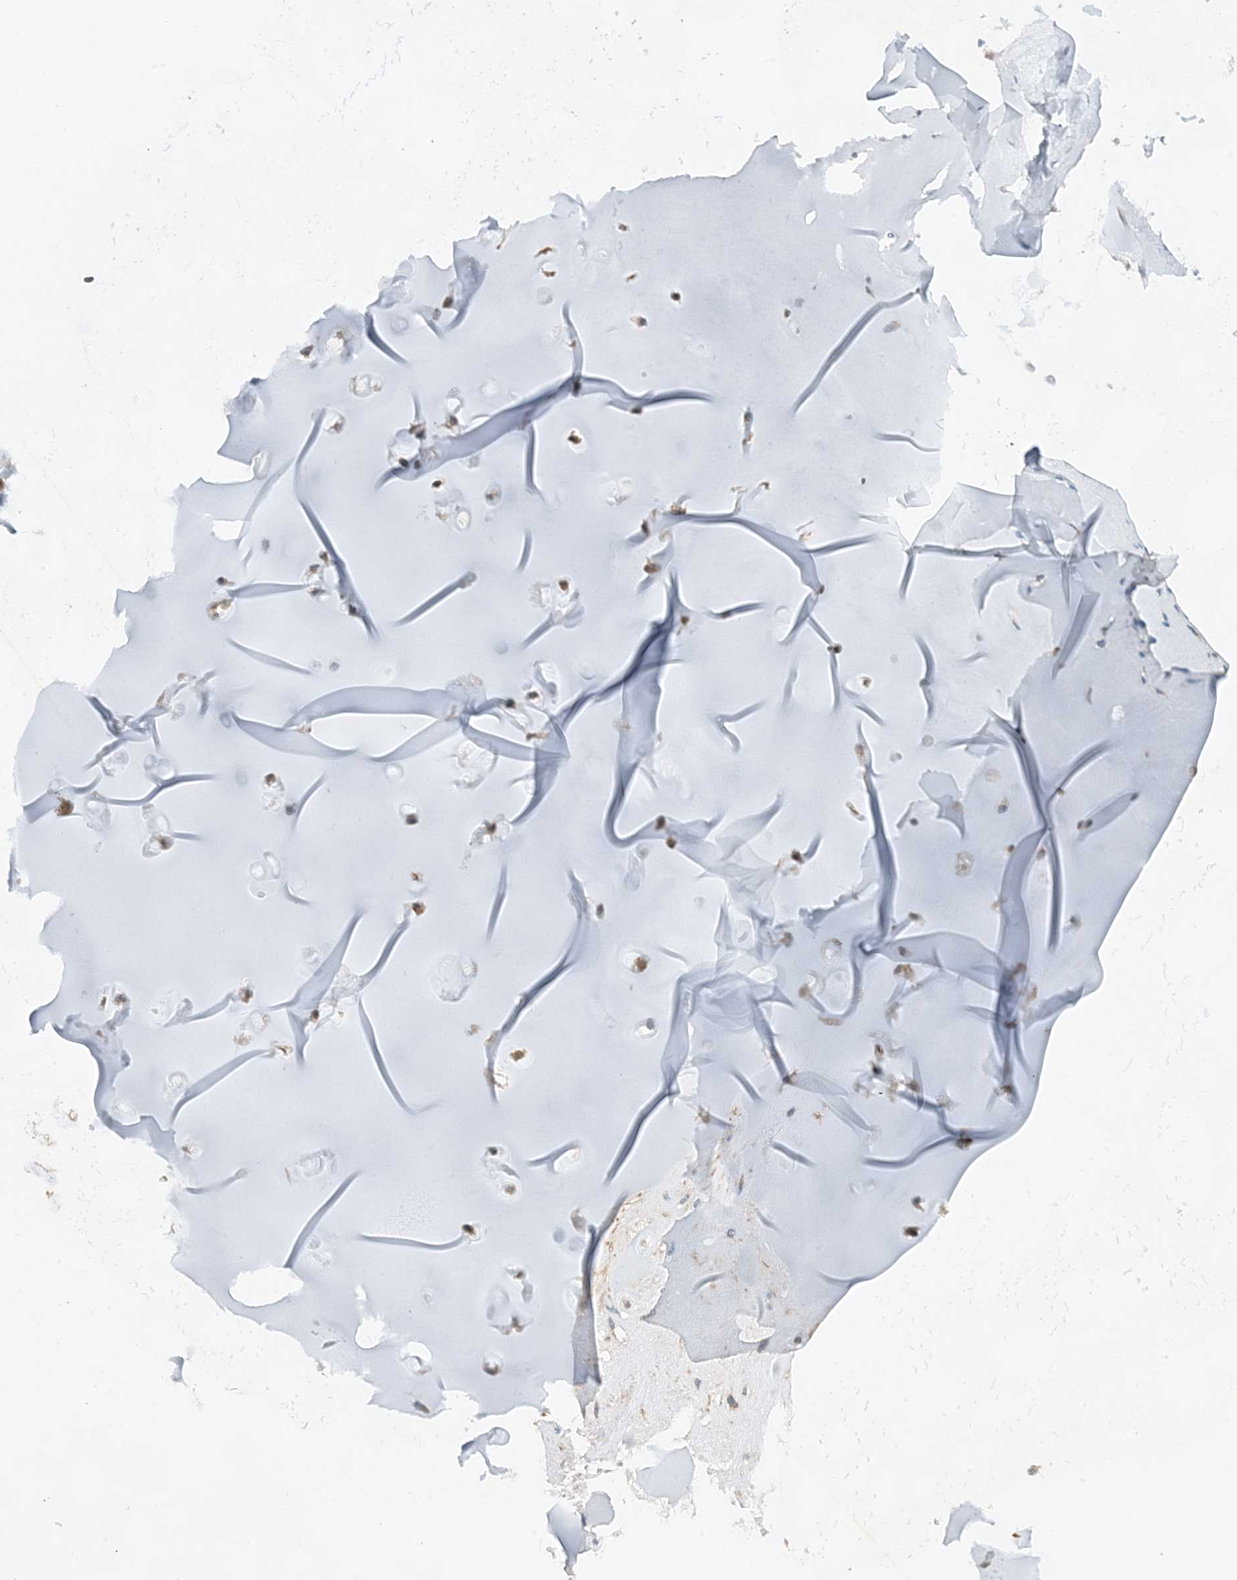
{"staining": {"intensity": "negative", "quantity": "none", "location": "none"}, "tissue": "adipose tissue", "cell_type": "Adipocytes", "image_type": "normal", "snomed": [{"axis": "morphology", "description": "Normal tissue, NOS"}, {"axis": "morphology", "description": "Basal cell carcinoma"}, {"axis": "topography", "description": "Cartilage tissue"}, {"axis": "topography", "description": "Nasopharynx"}, {"axis": "topography", "description": "Oral tissue"}], "caption": "Immunohistochemistry image of normal adipose tissue: human adipose tissue stained with DAB (3,3'-diaminobenzidine) displays no significant protein positivity in adipocytes.", "gene": "MITD1", "patient": {"sex": "female", "age": 77}}